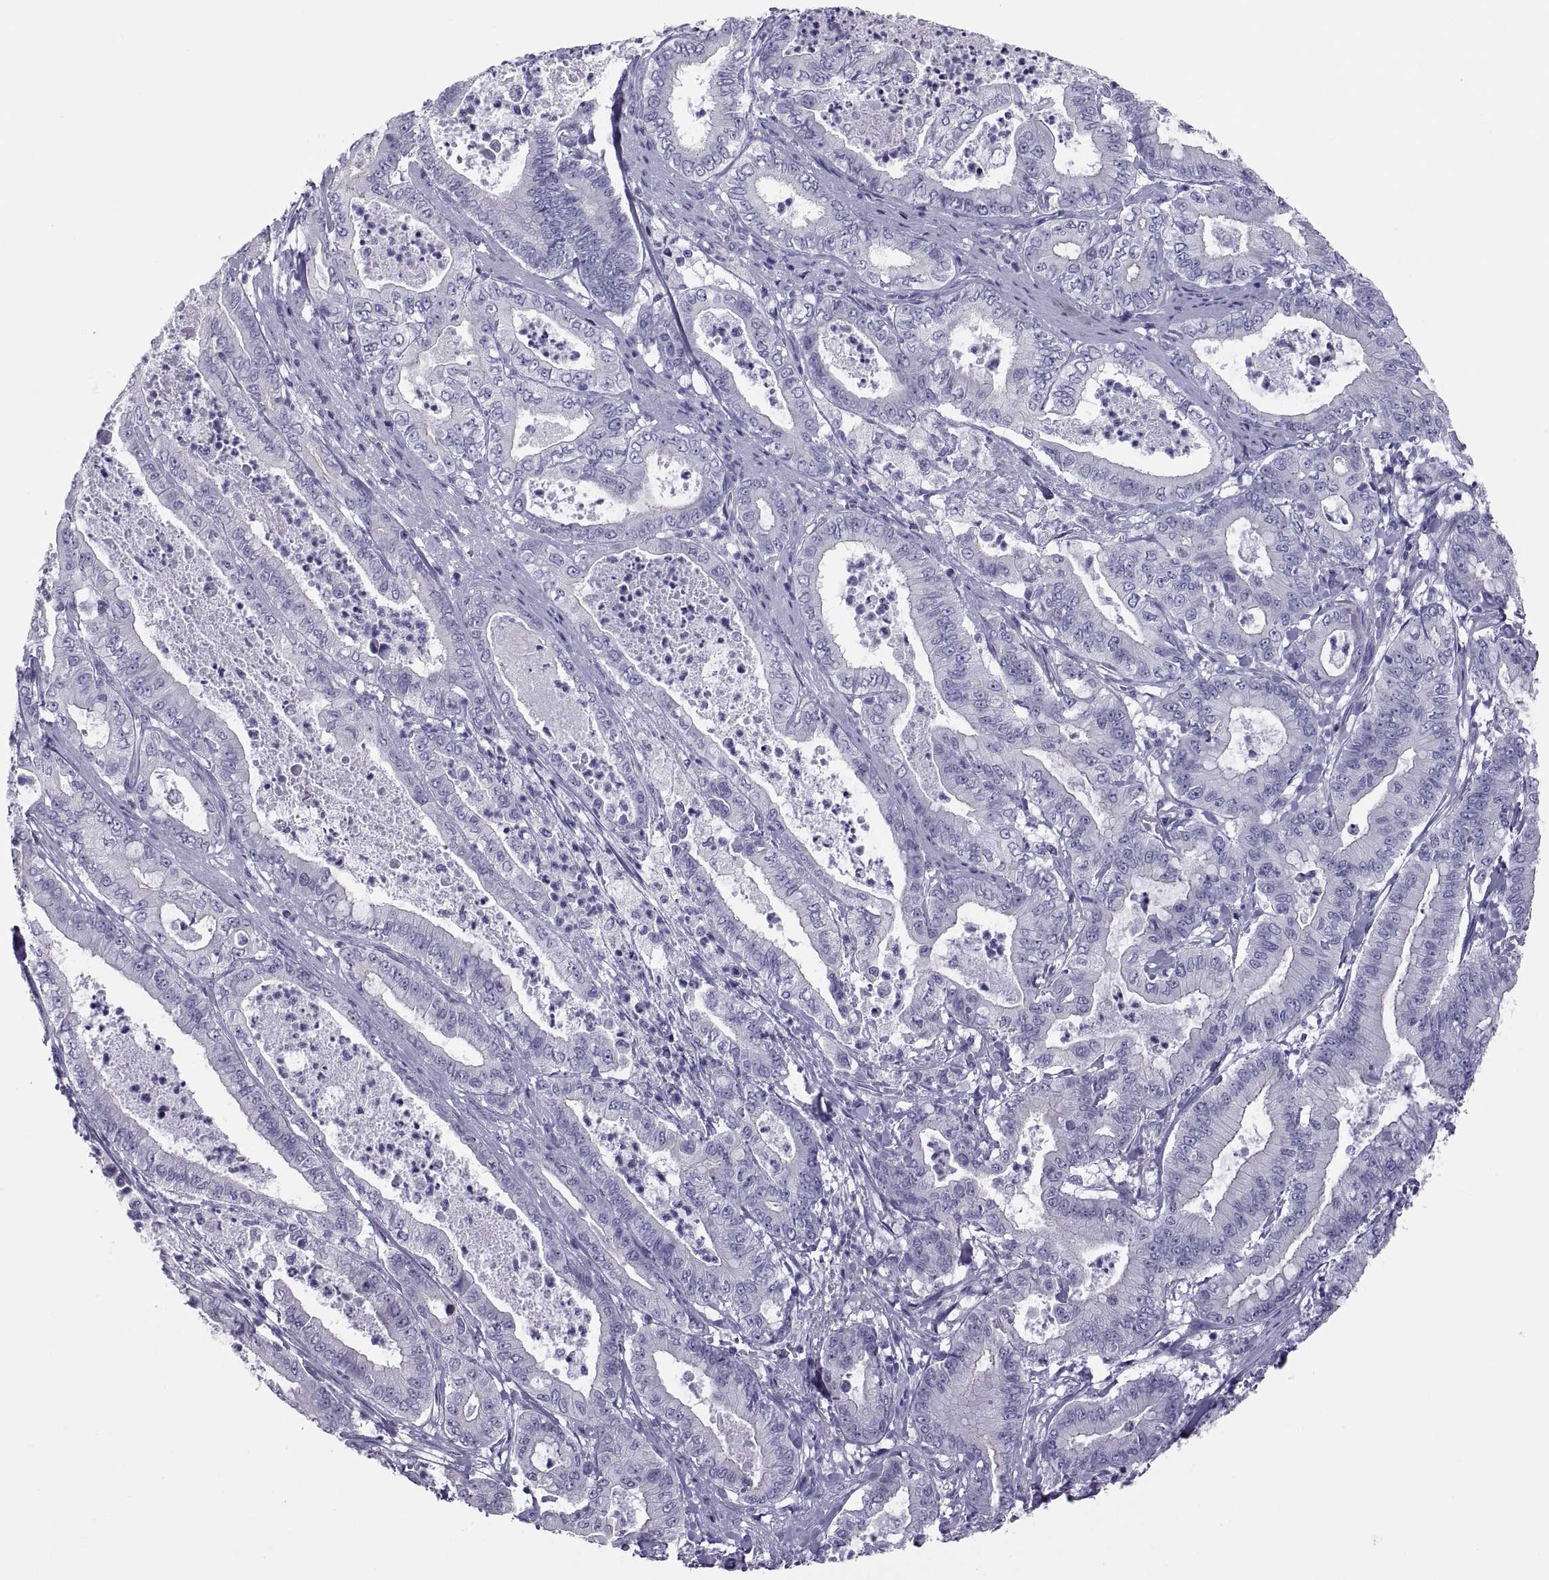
{"staining": {"intensity": "negative", "quantity": "none", "location": "none"}, "tissue": "pancreatic cancer", "cell_type": "Tumor cells", "image_type": "cancer", "snomed": [{"axis": "morphology", "description": "Adenocarcinoma, NOS"}, {"axis": "topography", "description": "Pancreas"}], "caption": "An IHC image of pancreatic cancer is shown. There is no staining in tumor cells of pancreatic cancer.", "gene": "RNASE12", "patient": {"sex": "male", "age": 71}}